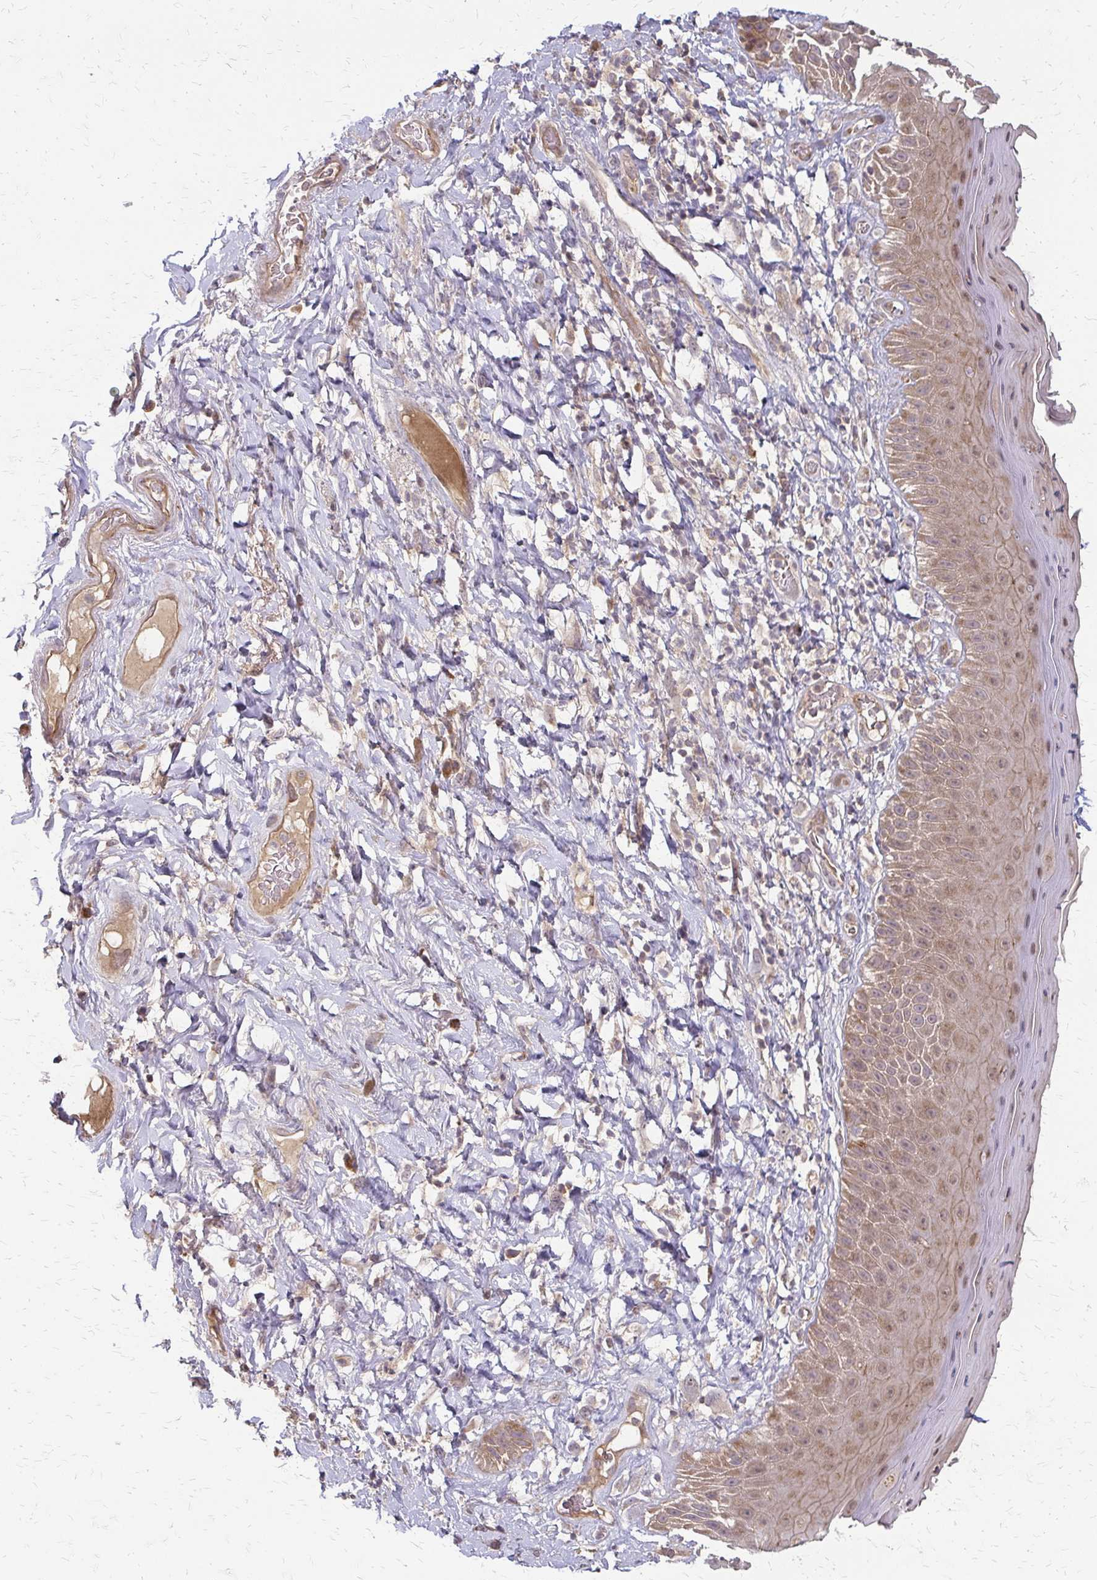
{"staining": {"intensity": "moderate", "quantity": ">75%", "location": "cytoplasmic/membranous"}, "tissue": "skin", "cell_type": "Epidermal cells", "image_type": "normal", "snomed": [{"axis": "morphology", "description": "Normal tissue, NOS"}, {"axis": "topography", "description": "Anal"}], "caption": "Protein expression analysis of normal human skin reveals moderate cytoplasmic/membranous expression in approximately >75% of epidermal cells.", "gene": "ZNF383", "patient": {"sex": "male", "age": 78}}